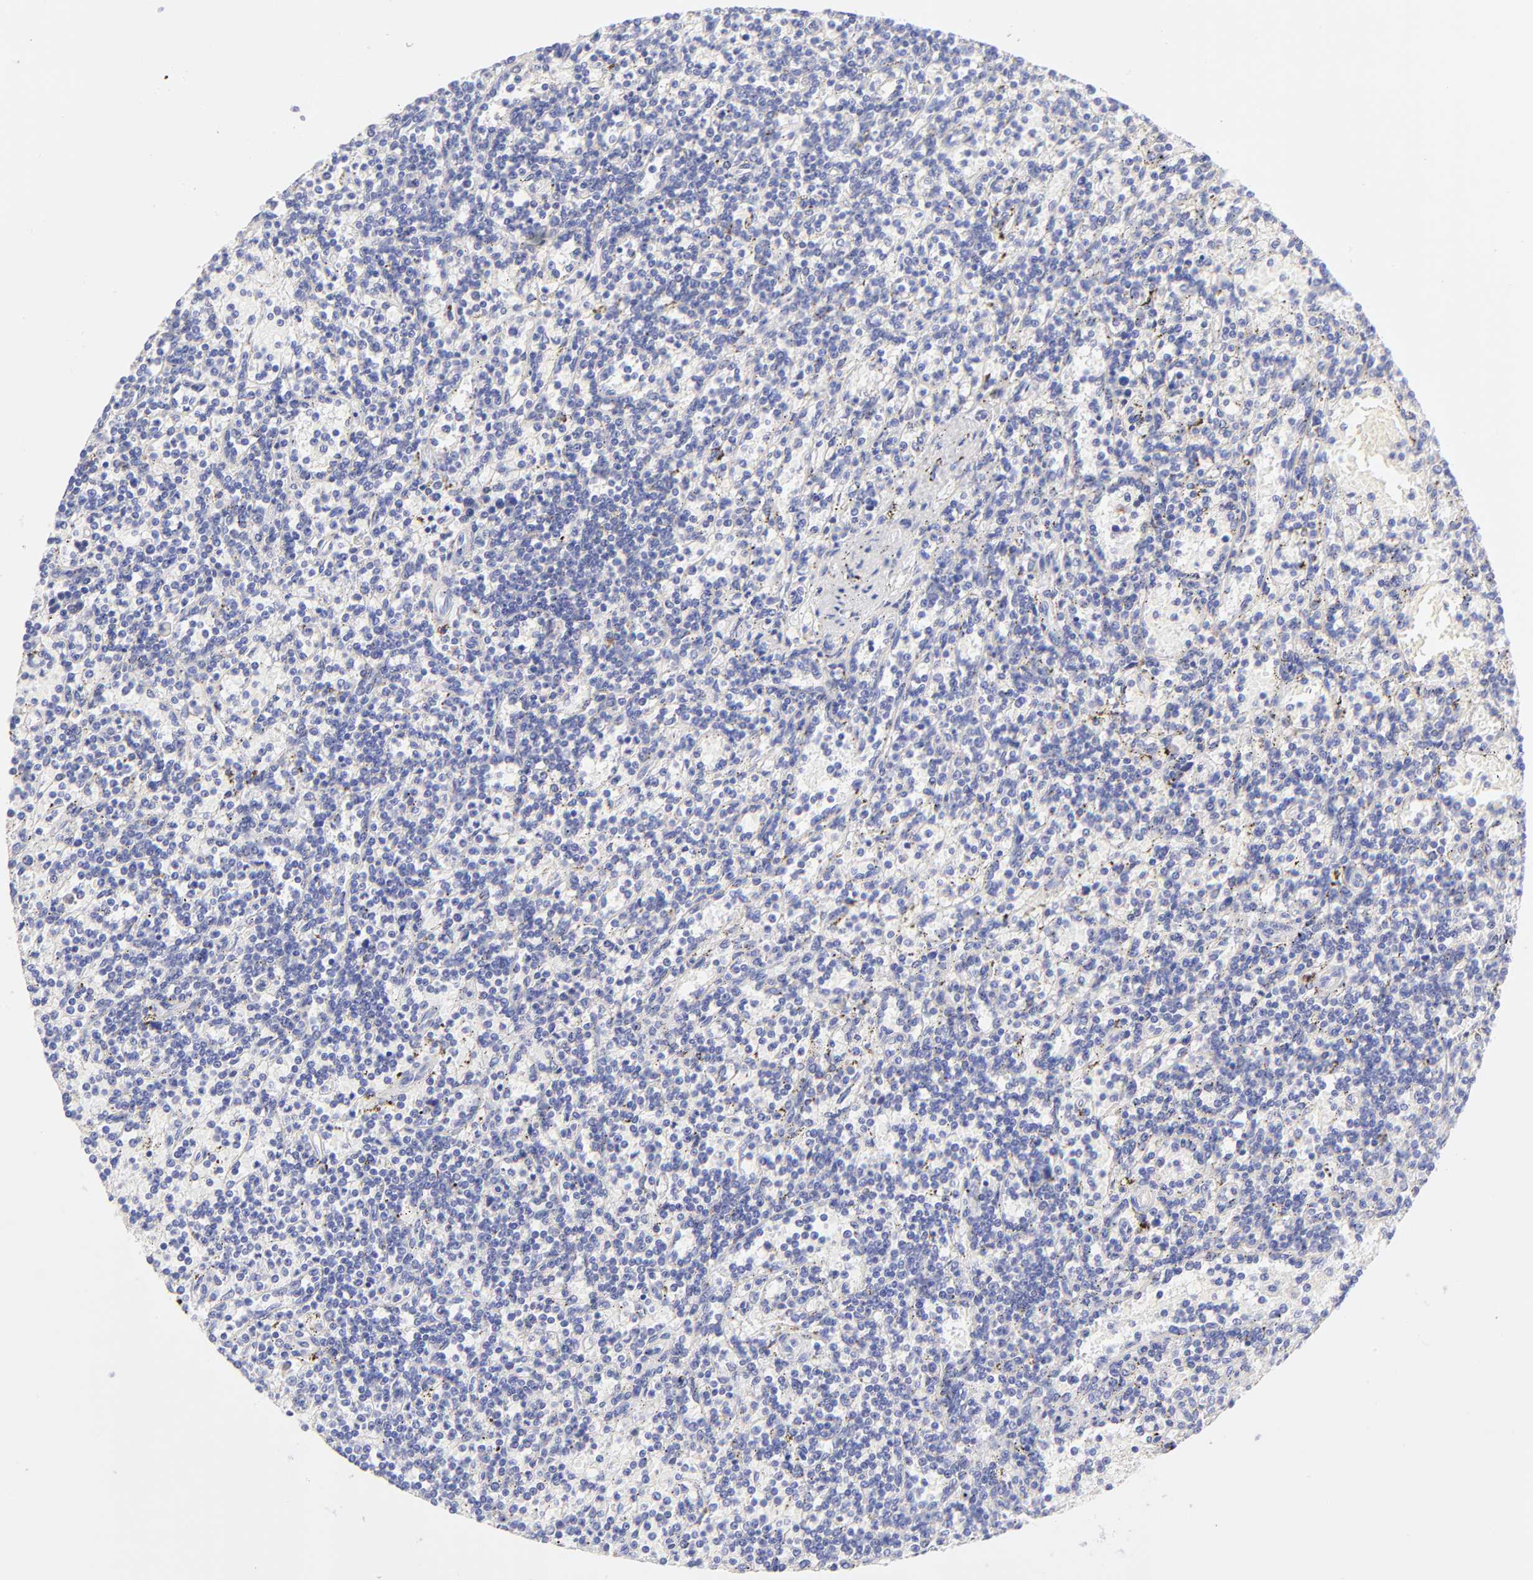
{"staining": {"intensity": "negative", "quantity": "none", "location": "none"}, "tissue": "lymphoma", "cell_type": "Tumor cells", "image_type": "cancer", "snomed": [{"axis": "morphology", "description": "Malignant lymphoma, non-Hodgkin's type, Low grade"}, {"axis": "topography", "description": "Spleen"}], "caption": "An immunohistochemistry (IHC) histopathology image of malignant lymphoma, non-Hodgkin's type (low-grade) is shown. There is no staining in tumor cells of malignant lymphoma, non-Hodgkin's type (low-grade). (DAB (3,3'-diaminobenzidine) immunohistochemistry (IHC), high magnification).", "gene": "RPL30", "patient": {"sex": "male", "age": 73}}